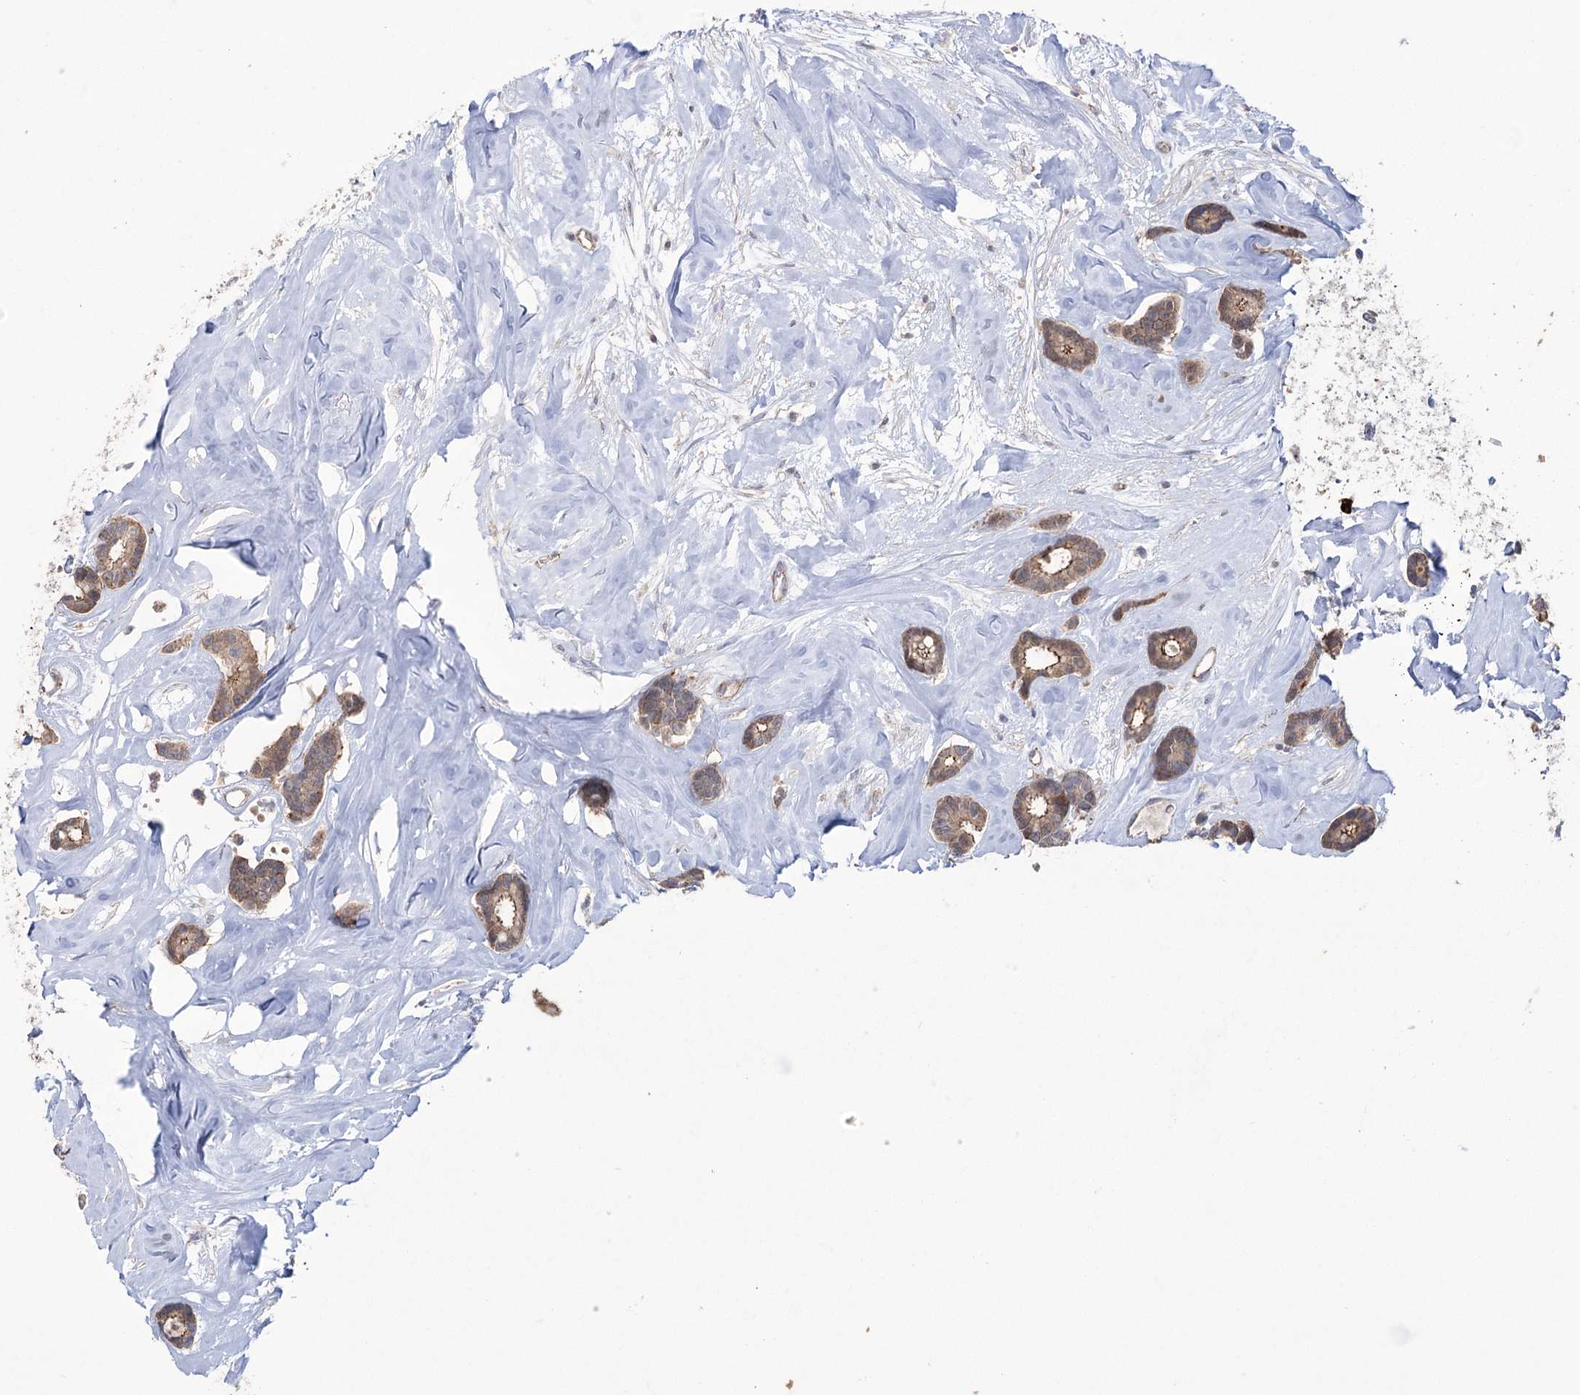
{"staining": {"intensity": "weak", "quantity": ">75%", "location": "cytoplasmic/membranous"}, "tissue": "breast cancer", "cell_type": "Tumor cells", "image_type": "cancer", "snomed": [{"axis": "morphology", "description": "Duct carcinoma"}, {"axis": "topography", "description": "Breast"}], "caption": "Infiltrating ductal carcinoma (breast) was stained to show a protein in brown. There is low levels of weak cytoplasmic/membranous expression in approximately >75% of tumor cells.", "gene": "TRIM71", "patient": {"sex": "female", "age": 87}}